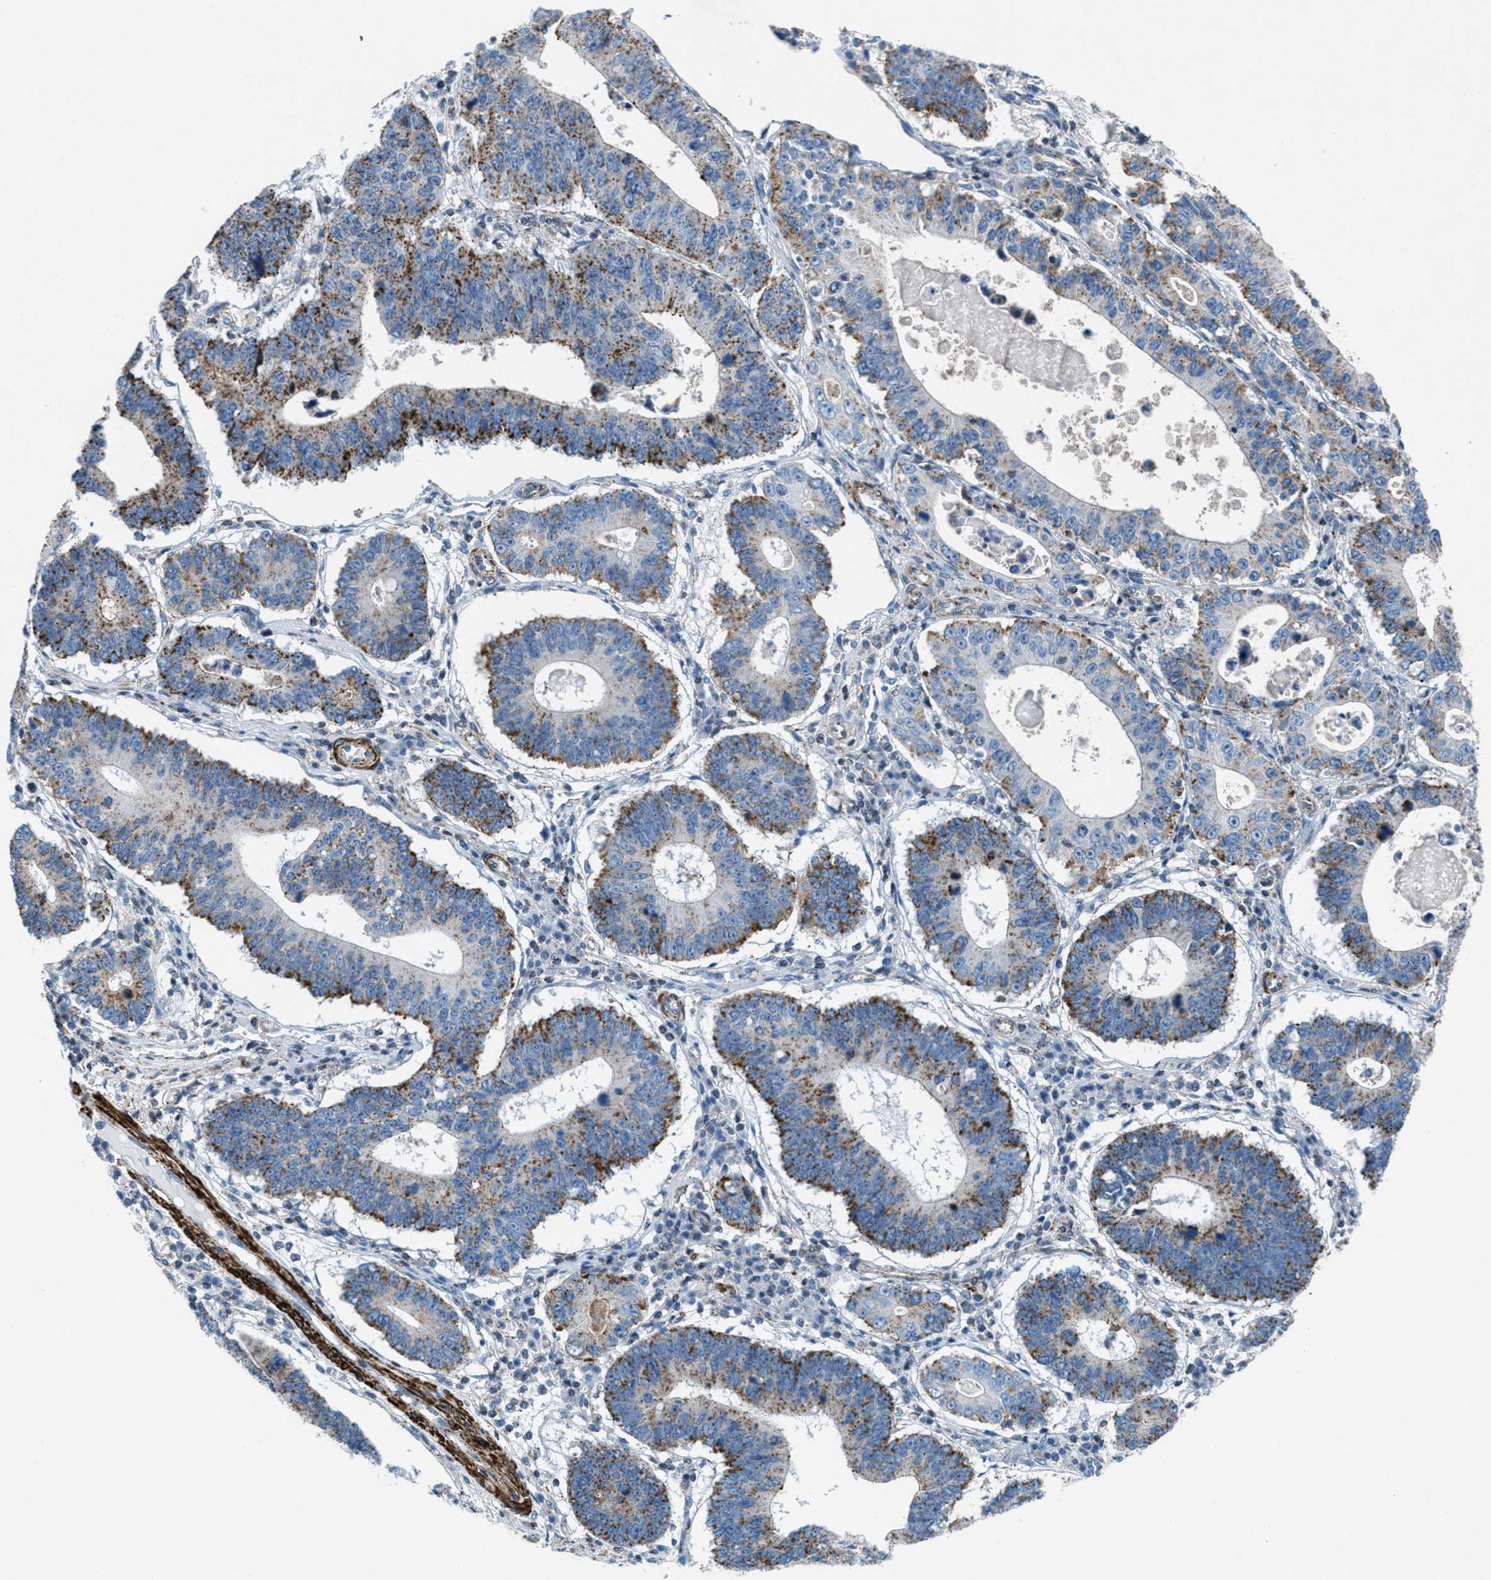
{"staining": {"intensity": "strong", "quantity": ">75%", "location": "cytoplasmic/membranous"}, "tissue": "stomach cancer", "cell_type": "Tumor cells", "image_type": "cancer", "snomed": [{"axis": "morphology", "description": "Adenocarcinoma, NOS"}, {"axis": "topography", "description": "Stomach"}], "caption": "A photomicrograph of stomach adenocarcinoma stained for a protein displays strong cytoplasmic/membranous brown staining in tumor cells.", "gene": "MFSD13A", "patient": {"sex": "male", "age": 59}}